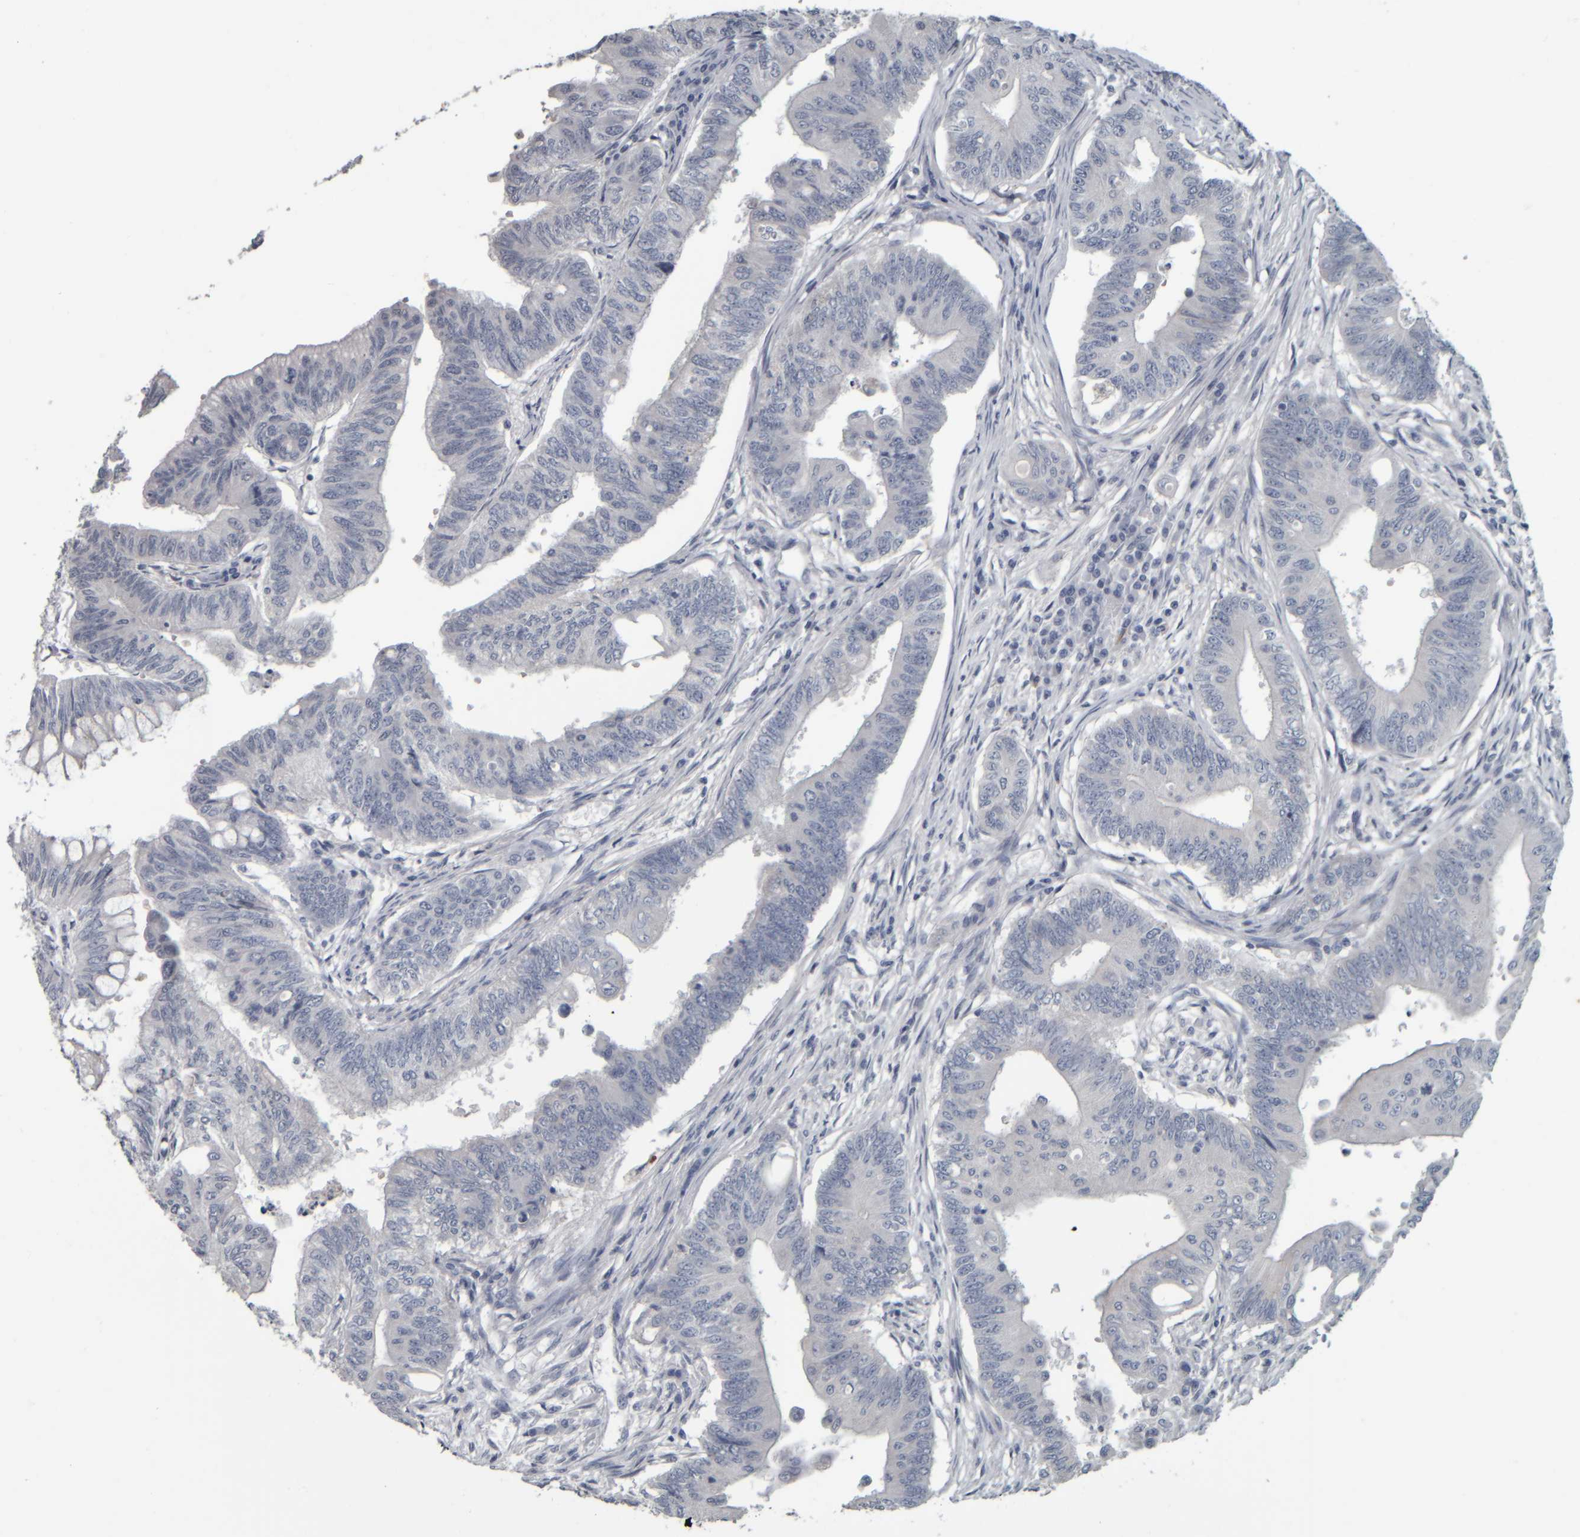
{"staining": {"intensity": "negative", "quantity": "none", "location": "none"}, "tissue": "colorectal cancer", "cell_type": "Tumor cells", "image_type": "cancer", "snomed": [{"axis": "morphology", "description": "Adenoma, NOS"}, {"axis": "morphology", "description": "Adenocarcinoma, NOS"}, {"axis": "topography", "description": "Colon"}], "caption": "Tumor cells show no significant protein expression in colorectal adenocarcinoma.", "gene": "CAVIN4", "patient": {"sex": "male", "age": 79}}